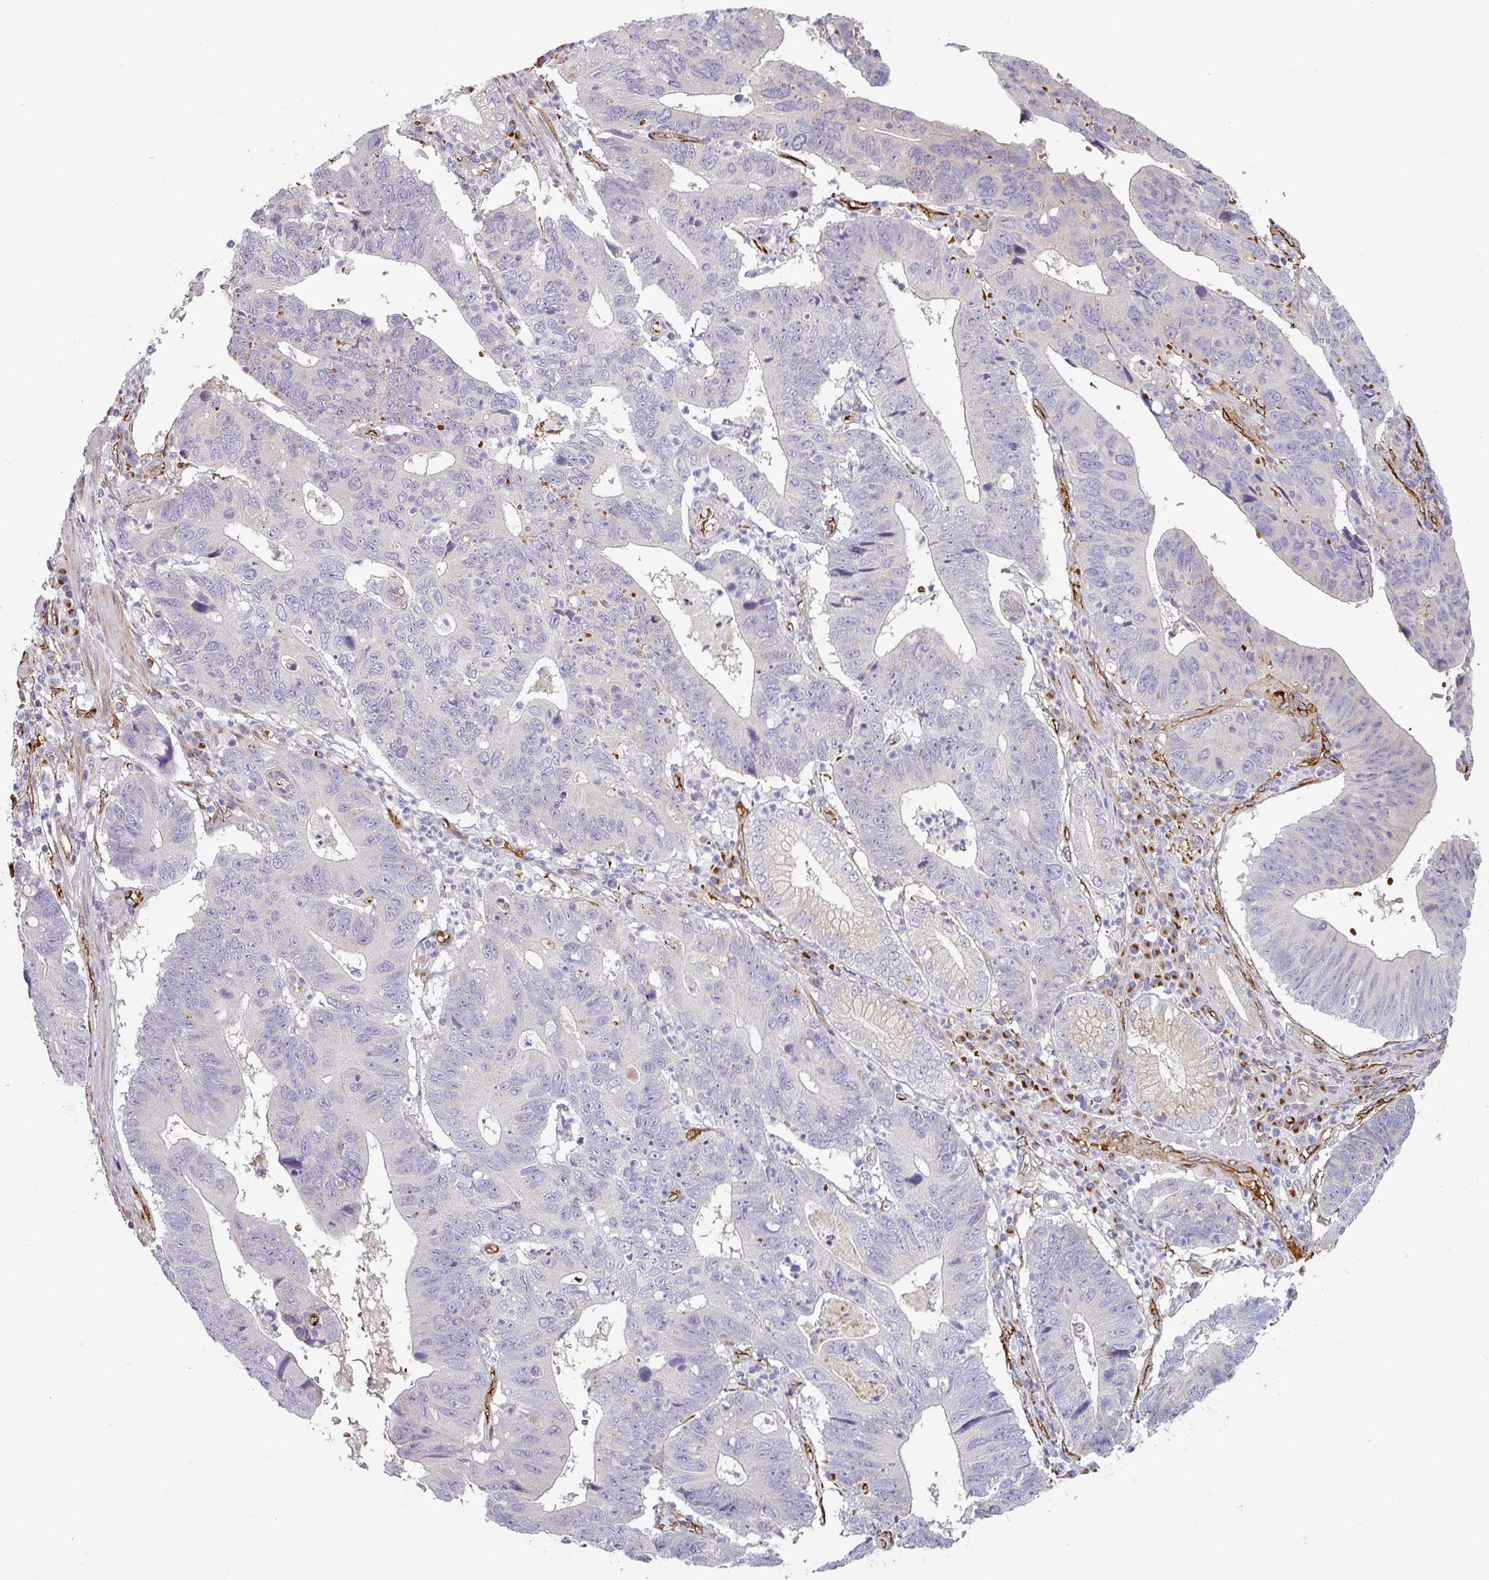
{"staining": {"intensity": "negative", "quantity": "none", "location": "none"}, "tissue": "stomach cancer", "cell_type": "Tumor cells", "image_type": "cancer", "snomed": [{"axis": "morphology", "description": "Adenocarcinoma, NOS"}, {"axis": "topography", "description": "Stomach"}], "caption": "This is a photomicrograph of immunohistochemistry staining of stomach cancer, which shows no expression in tumor cells.", "gene": "PRODH2", "patient": {"sex": "male", "age": 59}}